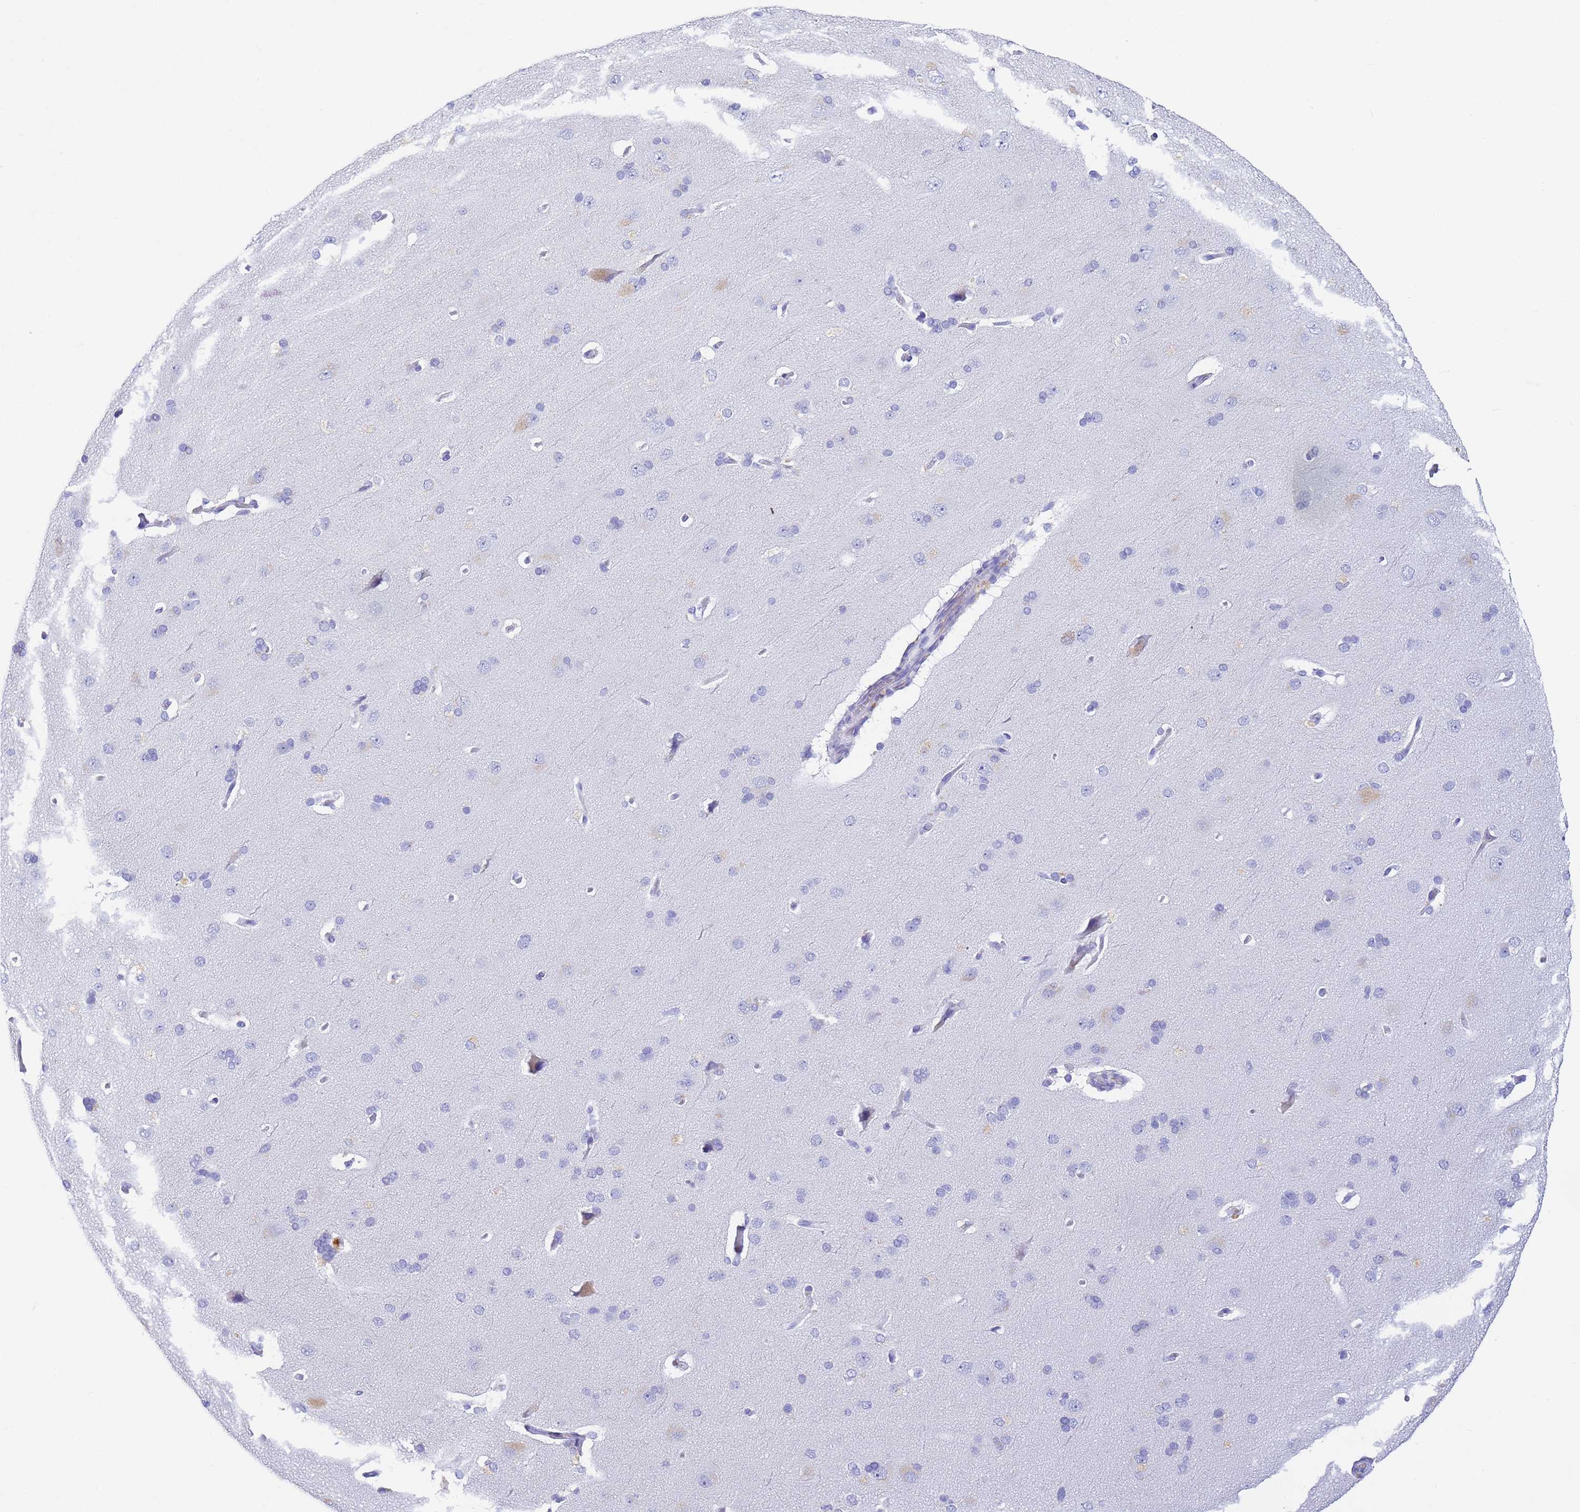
{"staining": {"intensity": "negative", "quantity": "none", "location": "none"}, "tissue": "cerebral cortex", "cell_type": "Endothelial cells", "image_type": "normal", "snomed": [{"axis": "morphology", "description": "Normal tissue, NOS"}, {"axis": "topography", "description": "Cerebral cortex"}], "caption": "Immunohistochemistry photomicrograph of benign human cerebral cortex stained for a protein (brown), which shows no expression in endothelial cells.", "gene": "CFHR1", "patient": {"sex": "male", "age": 62}}